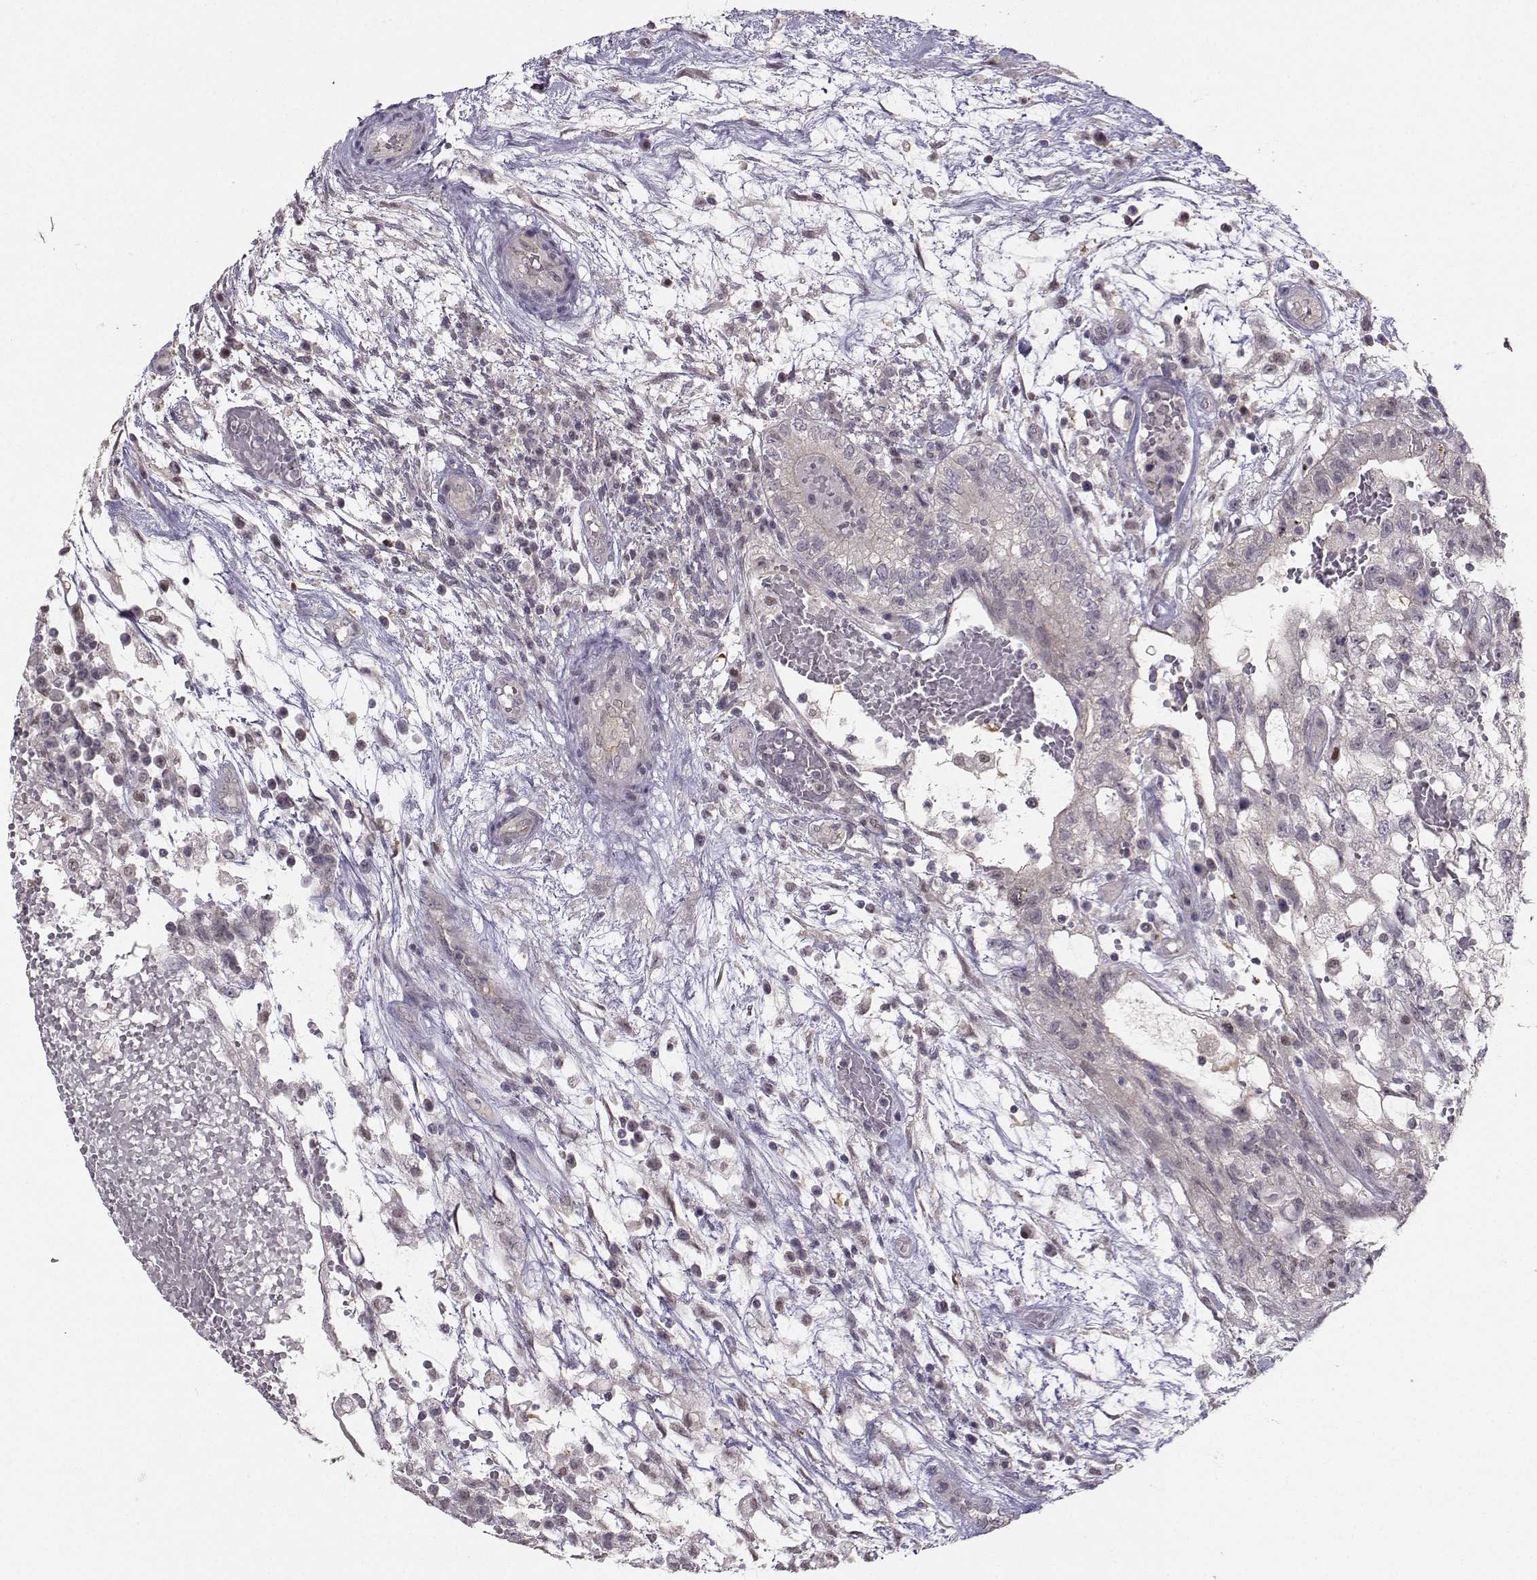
{"staining": {"intensity": "negative", "quantity": "none", "location": "none"}, "tissue": "testis cancer", "cell_type": "Tumor cells", "image_type": "cancer", "snomed": [{"axis": "morphology", "description": "Normal tissue, NOS"}, {"axis": "morphology", "description": "Carcinoma, Embryonal, NOS"}, {"axis": "topography", "description": "Testis"}, {"axis": "topography", "description": "Epididymis"}], "caption": "Human testis cancer (embryonal carcinoma) stained for a protein using immunohistochemistry (IHC) demonstrates no staining in tumor cells.", "gene": "PKP2", "patient": {"sex": "male", "age": 32}}